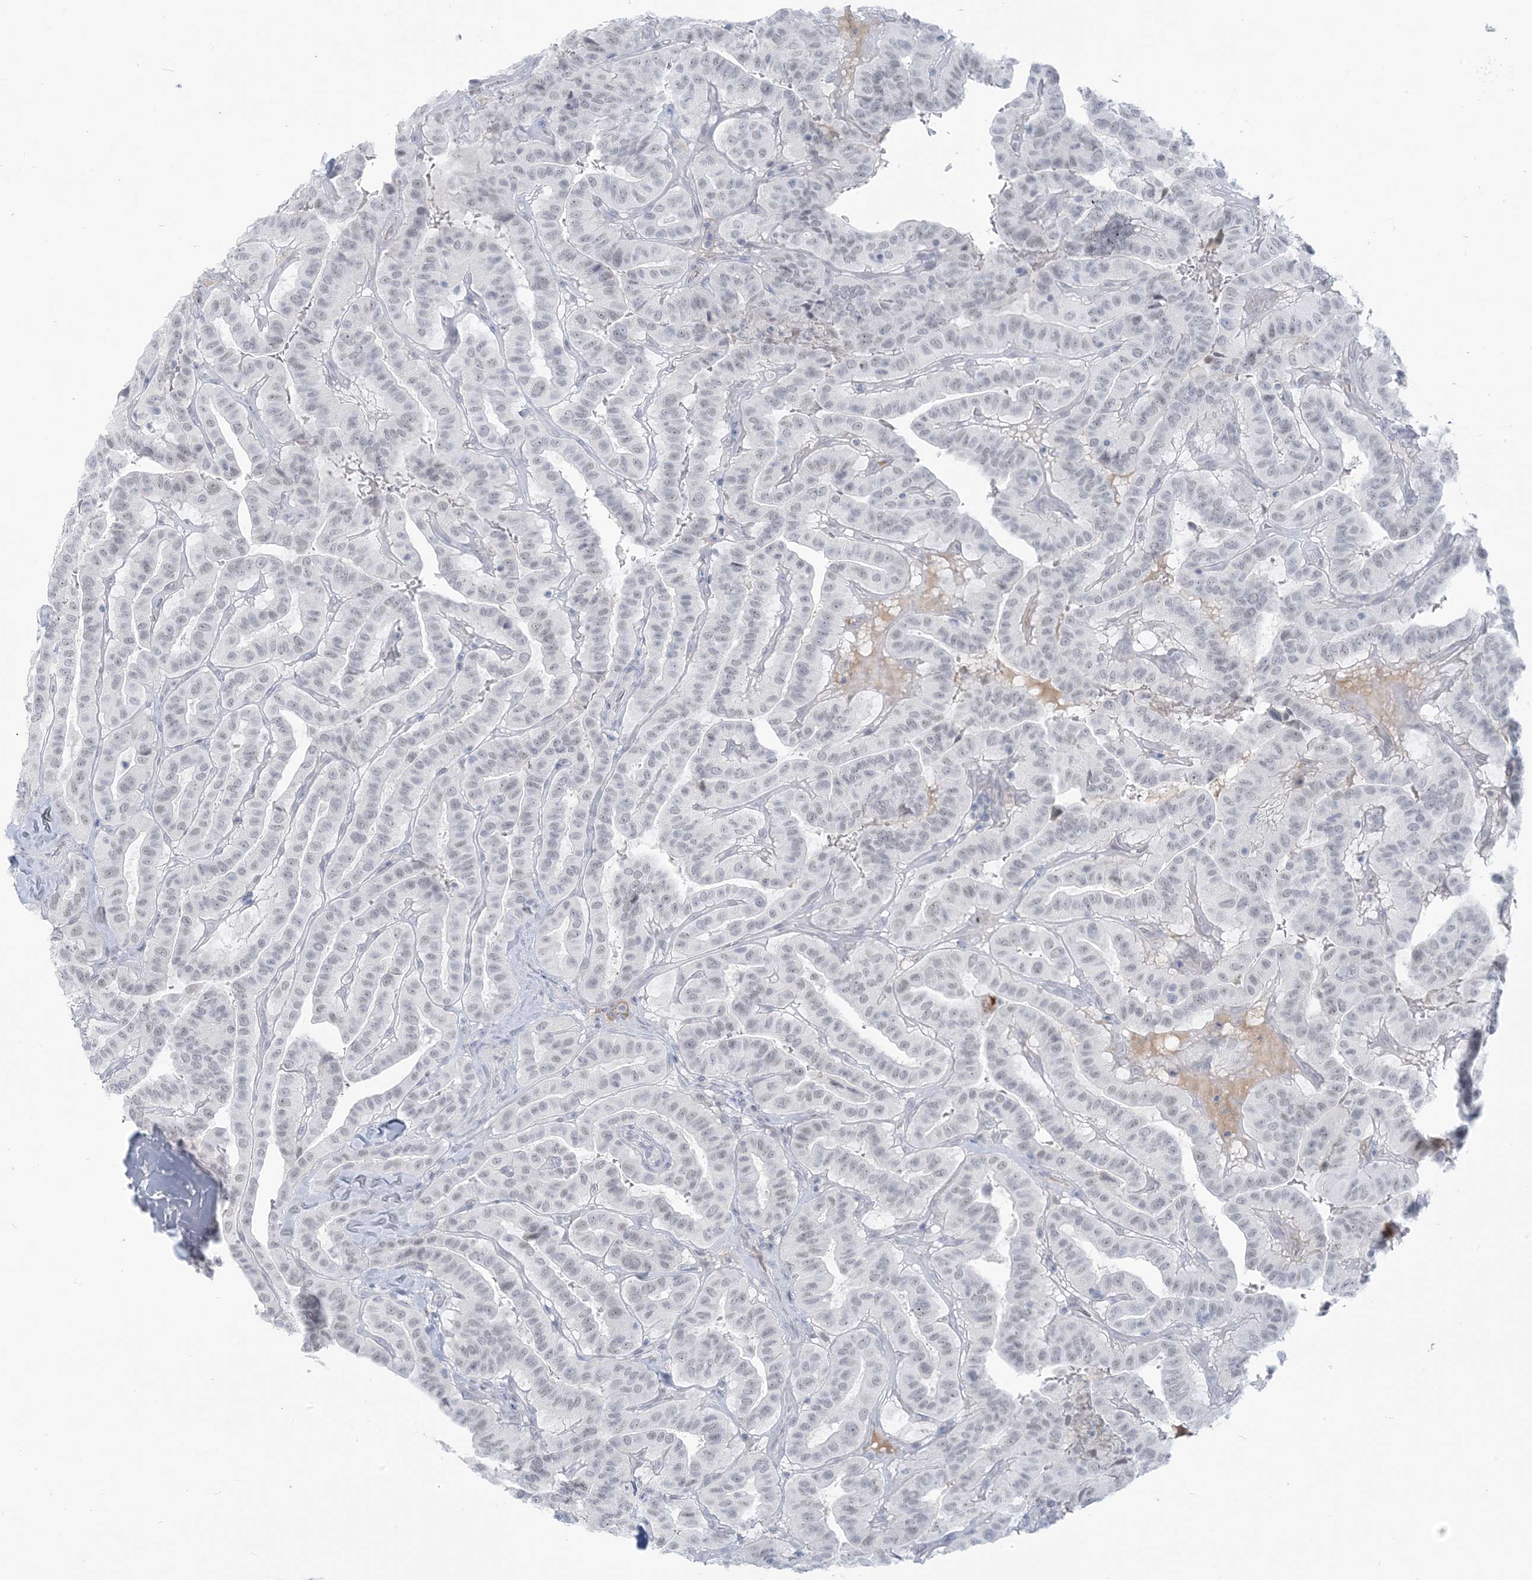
{"staining": {"intensity": "negative", "quantity": "none", "location": "none"}, "tissue": "thyroid cancer", "cell_type": "Tumor cells", "image_type": "cancer", "snomed": [{"axis": "morphology", "description": "Papillary adenocarcinoma, NOS"}, {"axis": "topography", "description": "Thyroid gland"}], "caption": "The IHC micrograph has no significant staining in tumor cells of papillary adenocarcinoma (thyroid) tissue.", "gene": "SCML1", "patient": {"sex": "male", "age": 77}}